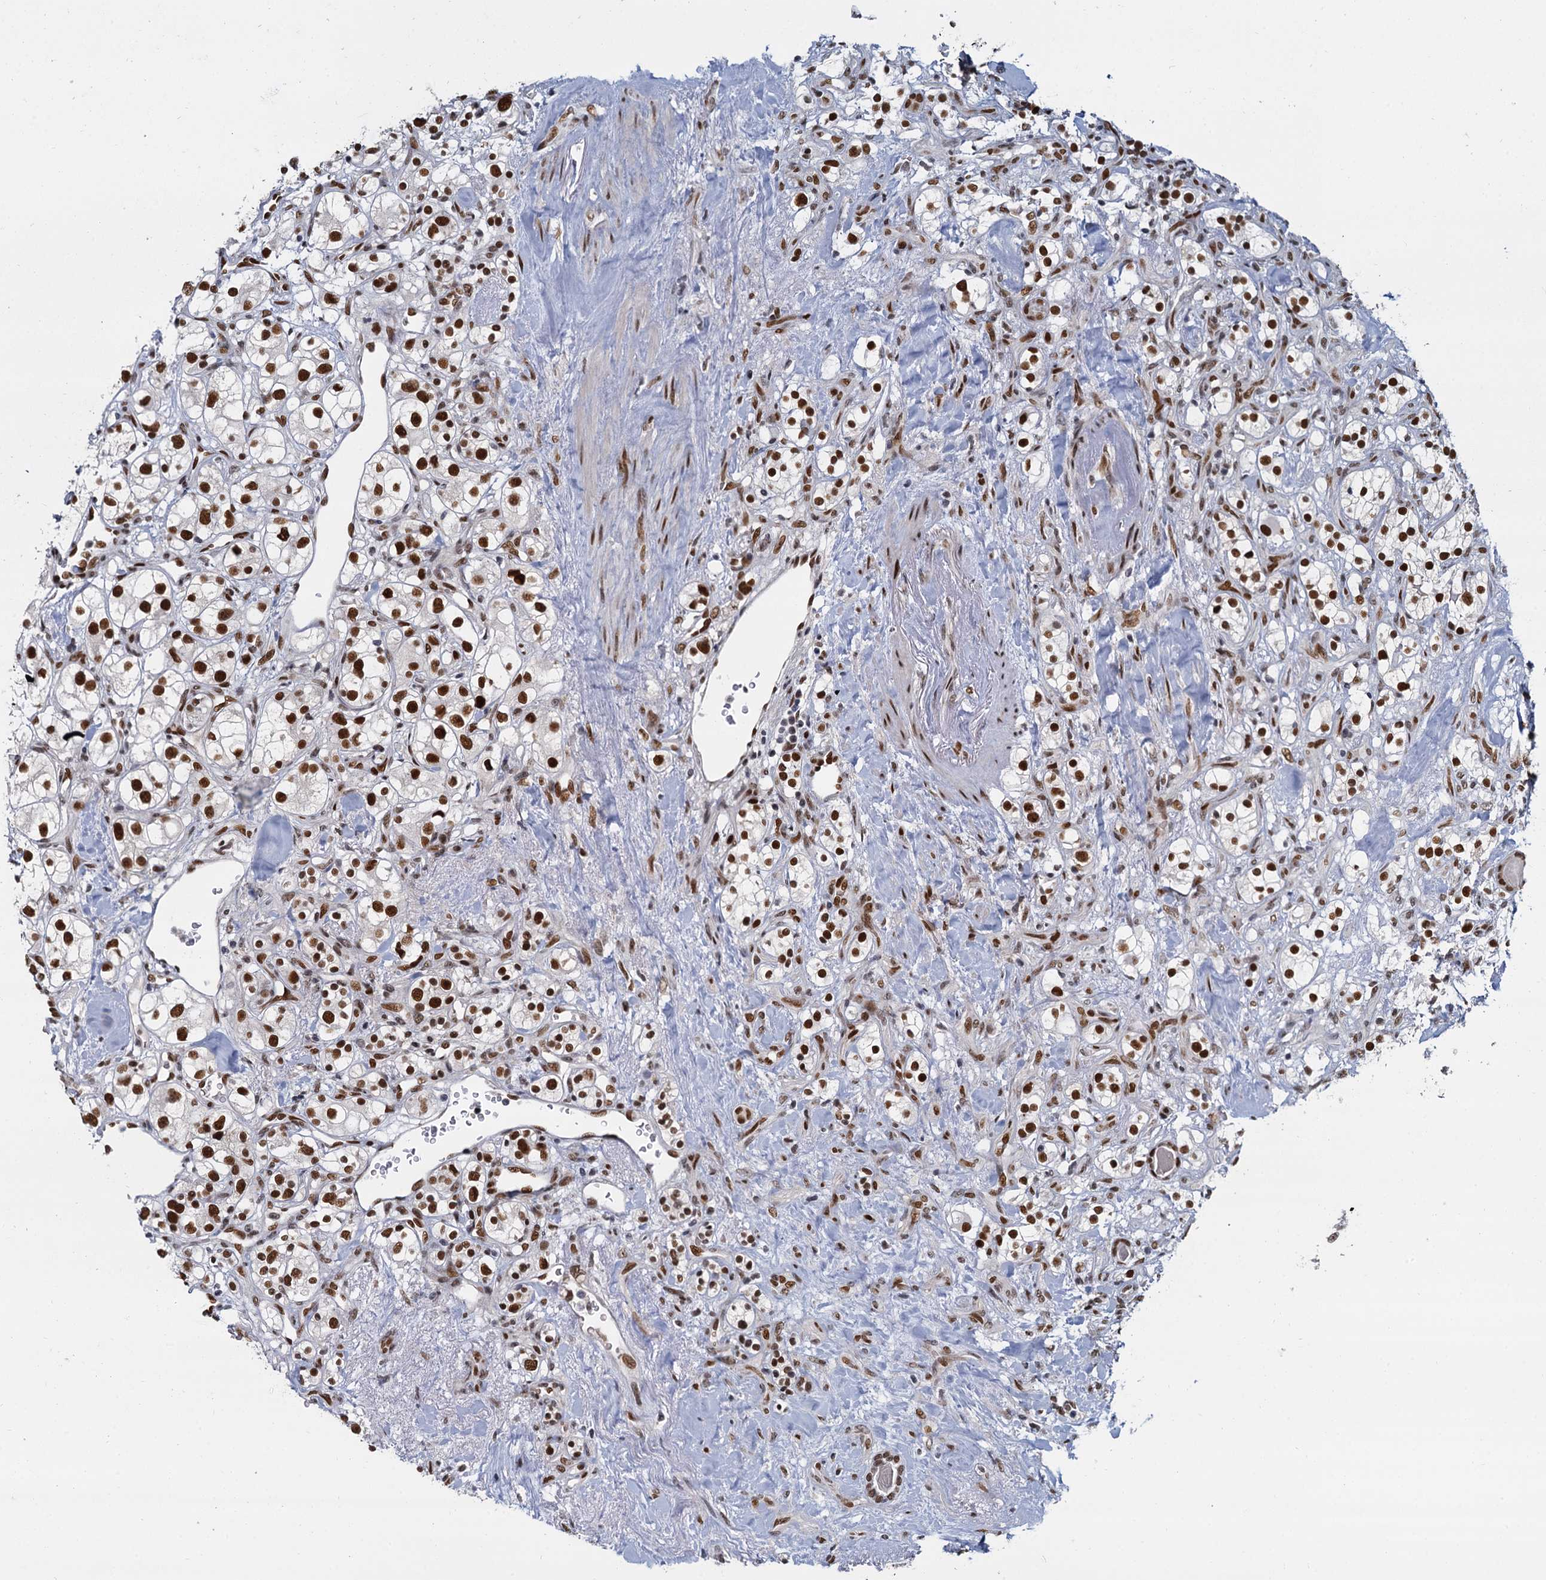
{"staining": {"intensity": "strong", "quantity": ">75%", "location": "nuclear"}, "tissue": "renal cancer", "cell_type": "Tumor cells", "image_type": "cancer", "snomed": [{"axis": "morphology", "description": "Adenocarcinoma, NOS"}, {"axis": "topography", "description": "Kidney"}], "caption": "A brown stain shows strong nuclear staining of a protein in adenocarcinoma (renal) tumor cells. Using DAB (brown) and hematoxylin (blue) stains, captured at high magnification using brightfield microscopy.", "gene": "RPRD1A", "patient": {"sex": "male", "age": 77}}